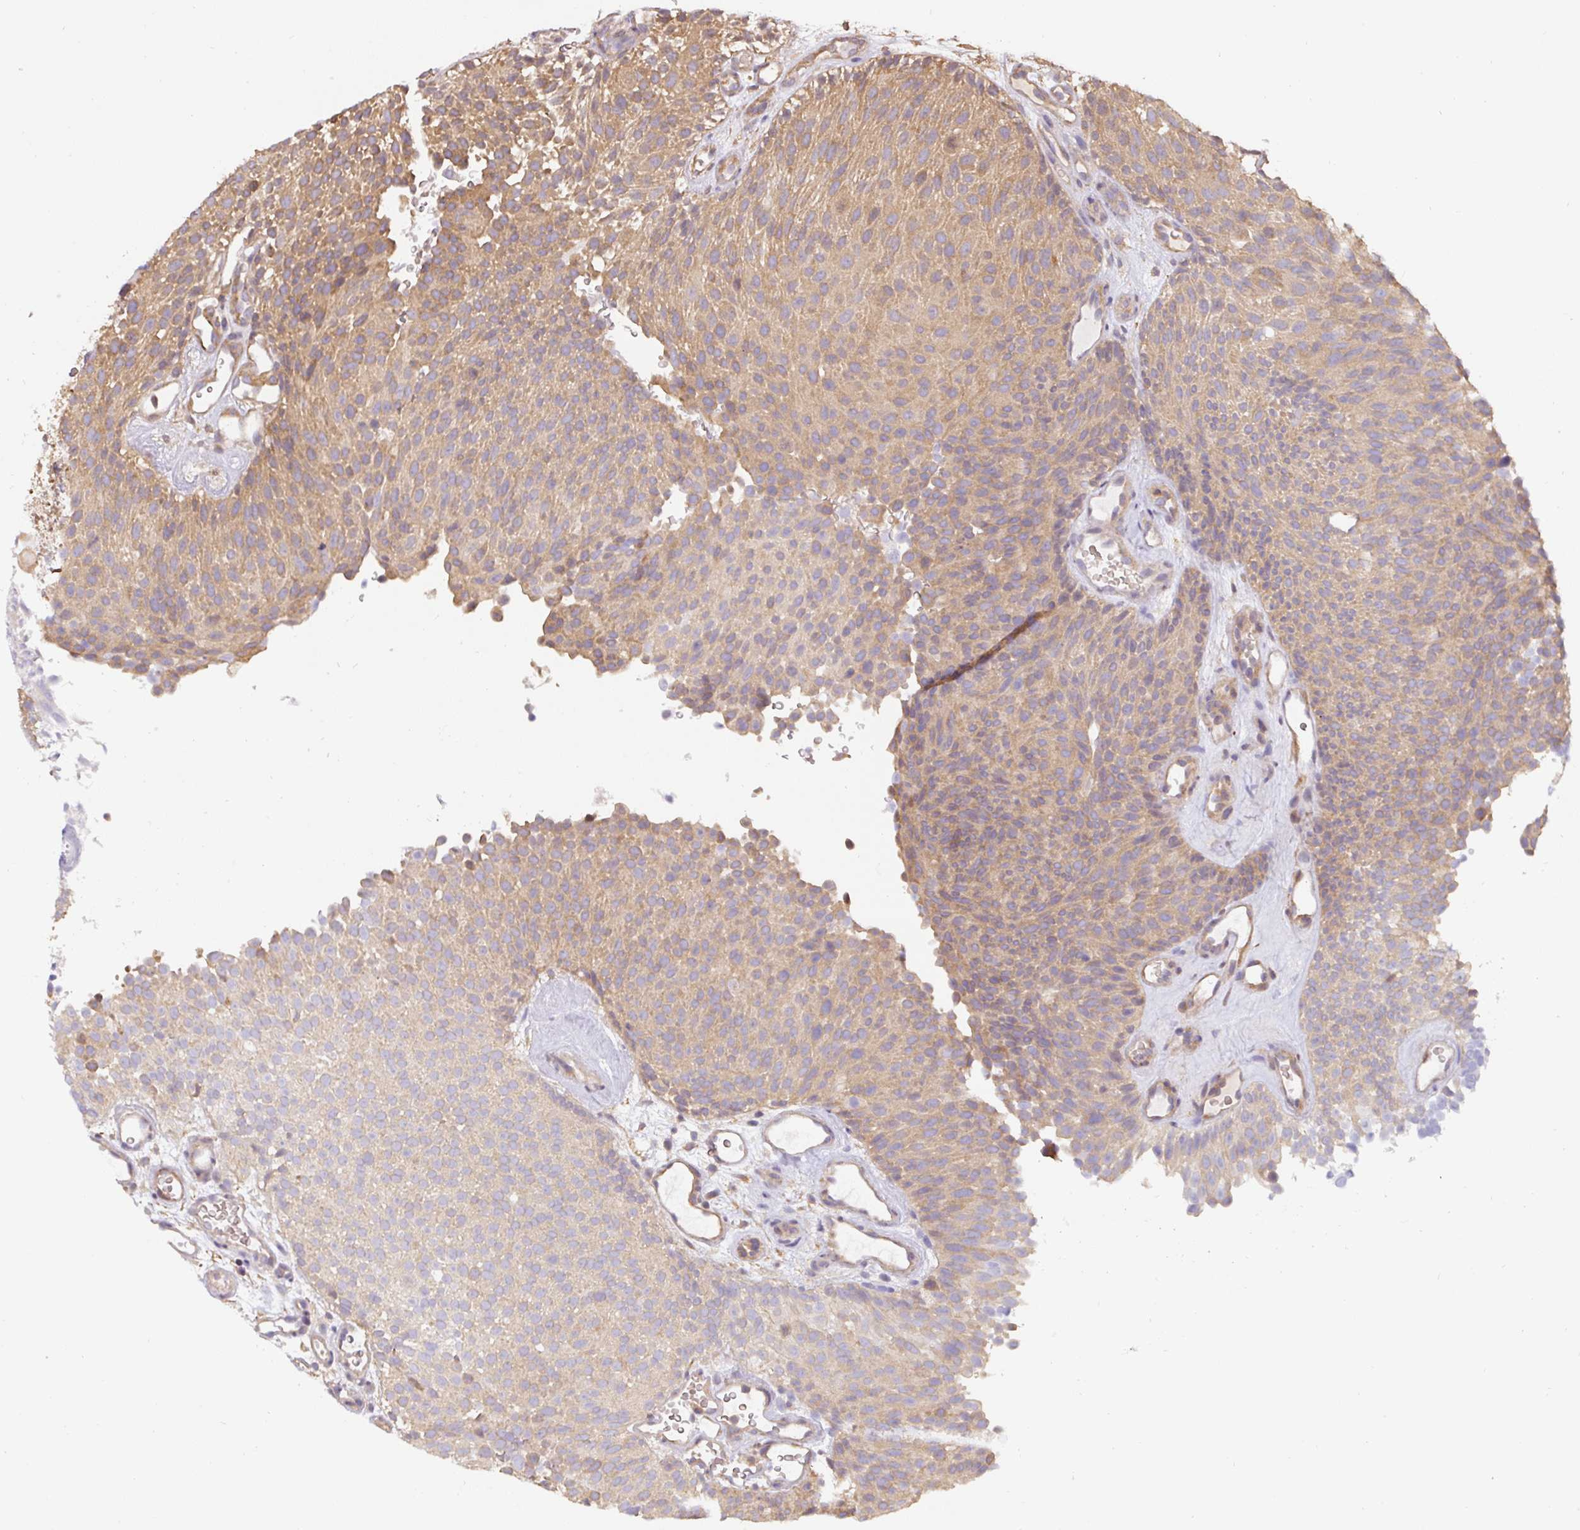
{"staining": {"intensity": "moderate", "quantity": "25%-75%", "location": "cytoplasmic/membranous"}, "tissue": "urothelial cancer", "cell_type": "Tumor cells", "image_type": "cancer", "snomed": [{"axis": "morphology", "description": "Urothelial carcinoma, Low grade"}, {"axis": "topography", "description": "Urinary bladder"}], "caption": "IHC of low-grade urothelial carcinoma reveals medium levels of moderate cytoplasmic/membranous staining in about 25%-75% of tumor cells.", "gene": "ST13", "patient": {"sex": "male", "age": 78}}